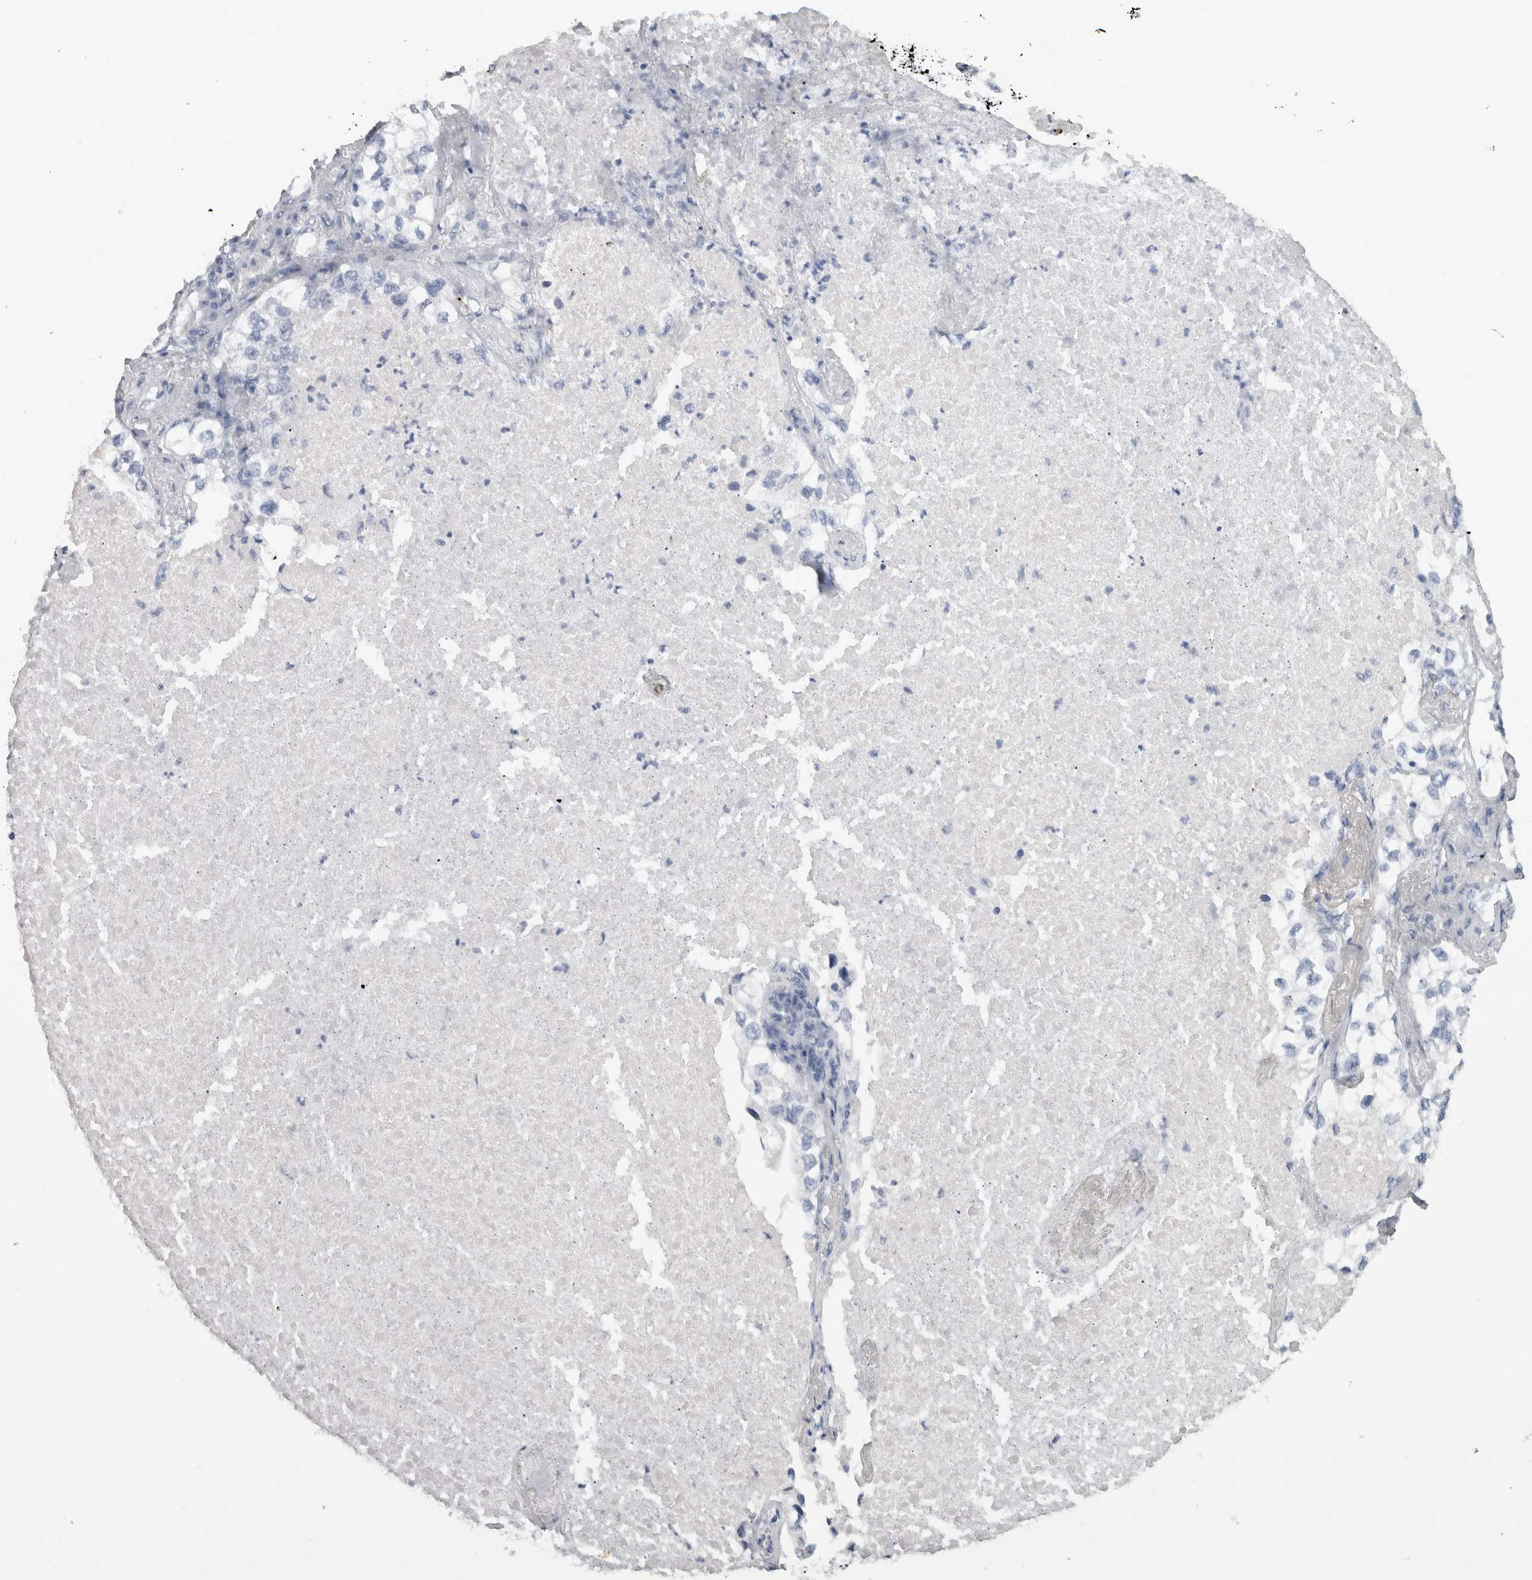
{"staining": {"intensity": "negative", "quantity": "none", "location": "none"}, "tissue": "lung cancer", "cell_type": "Tumor cells", "image_type": "cancer", "snomed": [{"axis": "morphology", "description": "Adenocarcinoma, NOS"}, {"axis": "topography", "description": "Lung"}], "caption": "High magnification brightfield microscopy of lung cancer stained with DAB (brown) and counterstained with hematoxylin (blue): tumor cells show no significant staining.", "gene": "ADAM2", "patient": {"sex": "male", "age": 63}}